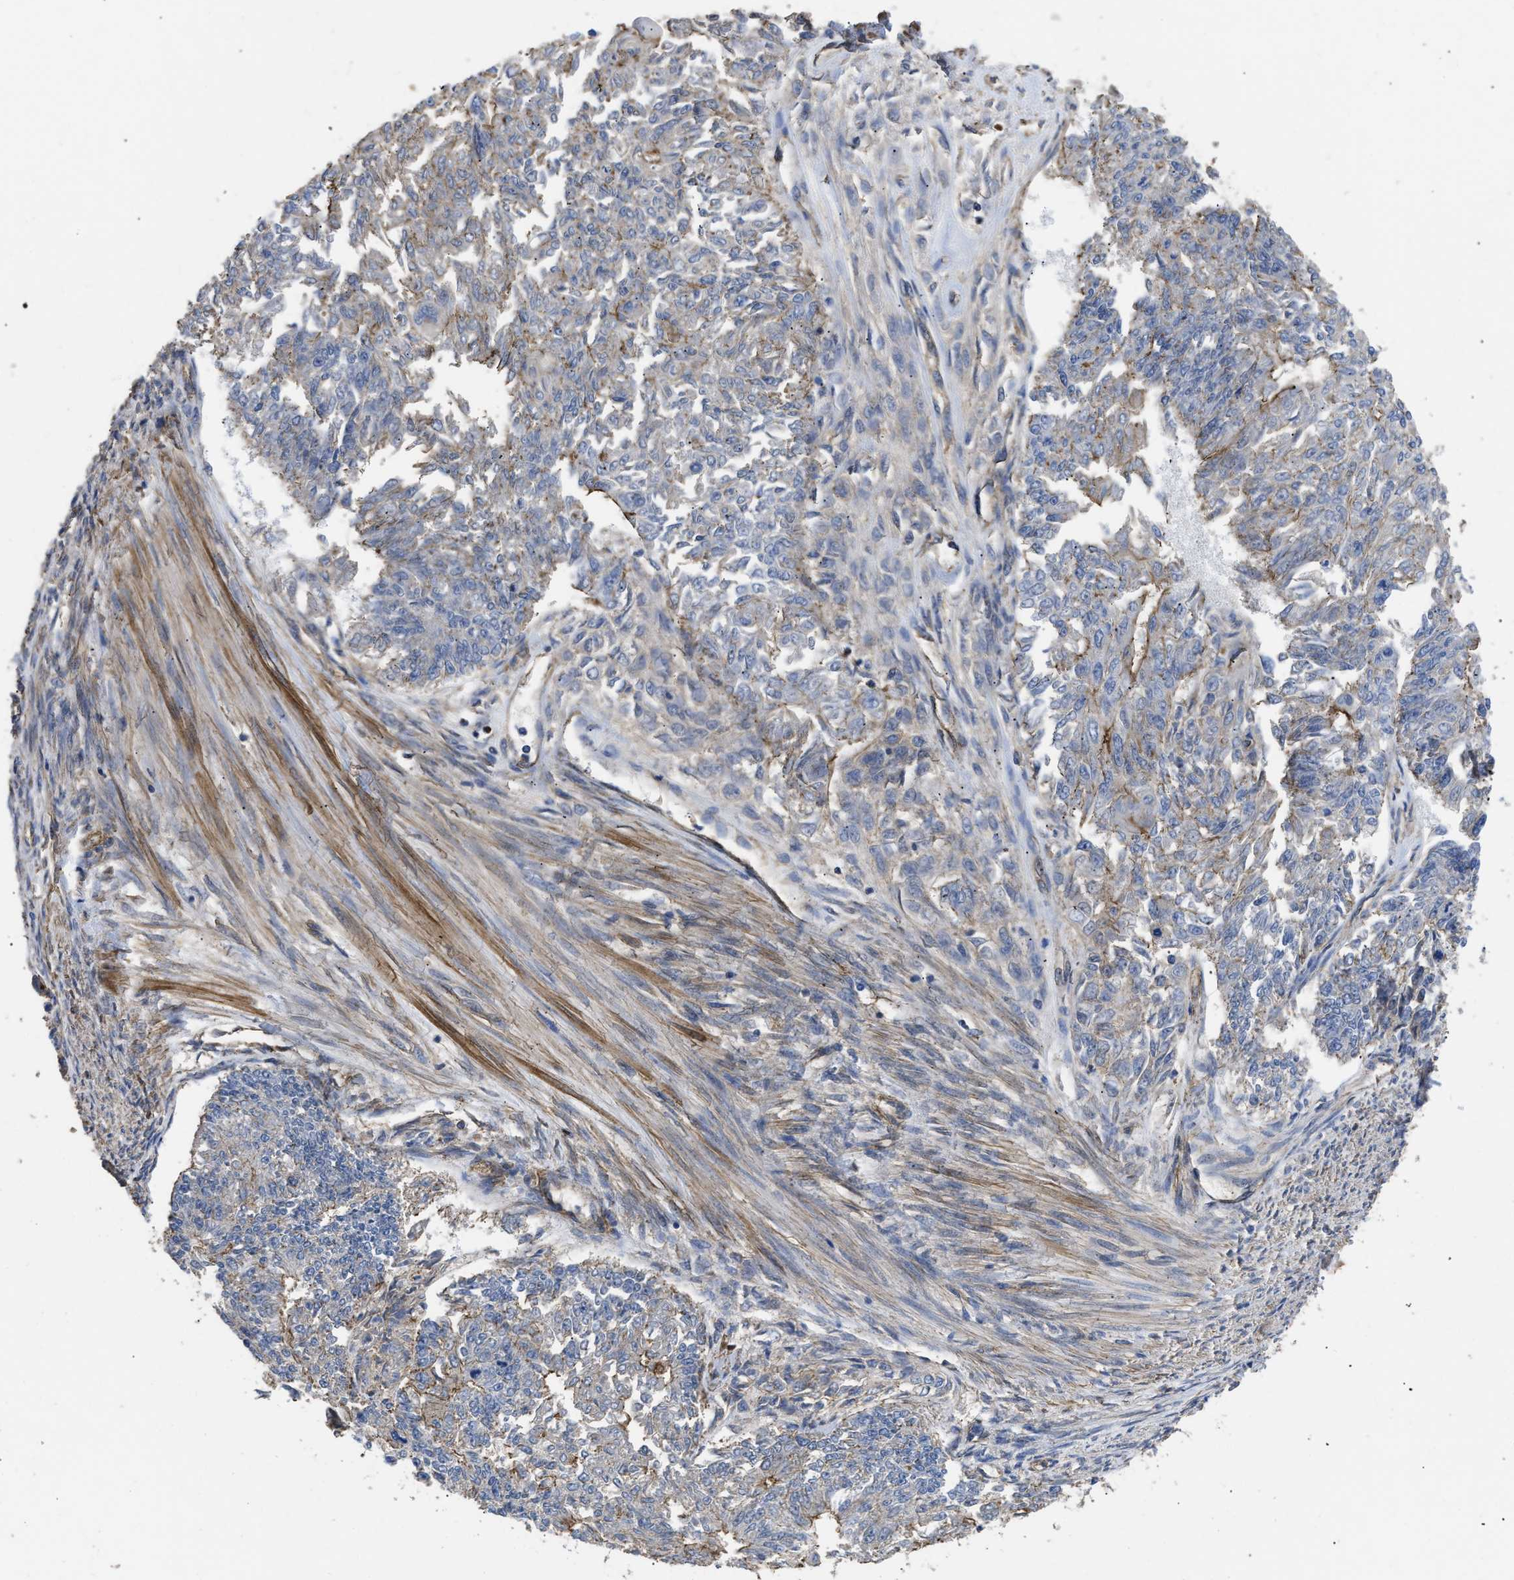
{"staining": {"intensity": "negative", "quantity": "none", "location": "none"}, "tissue": "endometrial cancer", "cell_type": "Tumor cells", "image_type": "cancer", "snomed": [{"axis": "morphology", "description": "Adenocarcinoma, NOS"}, {"axis": "topography", "description": "Endometrium"}], "caption": "This image is of endometrial cancer (adenocarcinoma) stained with immunohistochemistry (IHC) to label a protein in brown with the nuclei are counter-stained blue. There is no positivity in tumor cells. (DAB IHC, high magnification).", "gene": "USP4", "patient": {"sex": "female", "age": 32}}